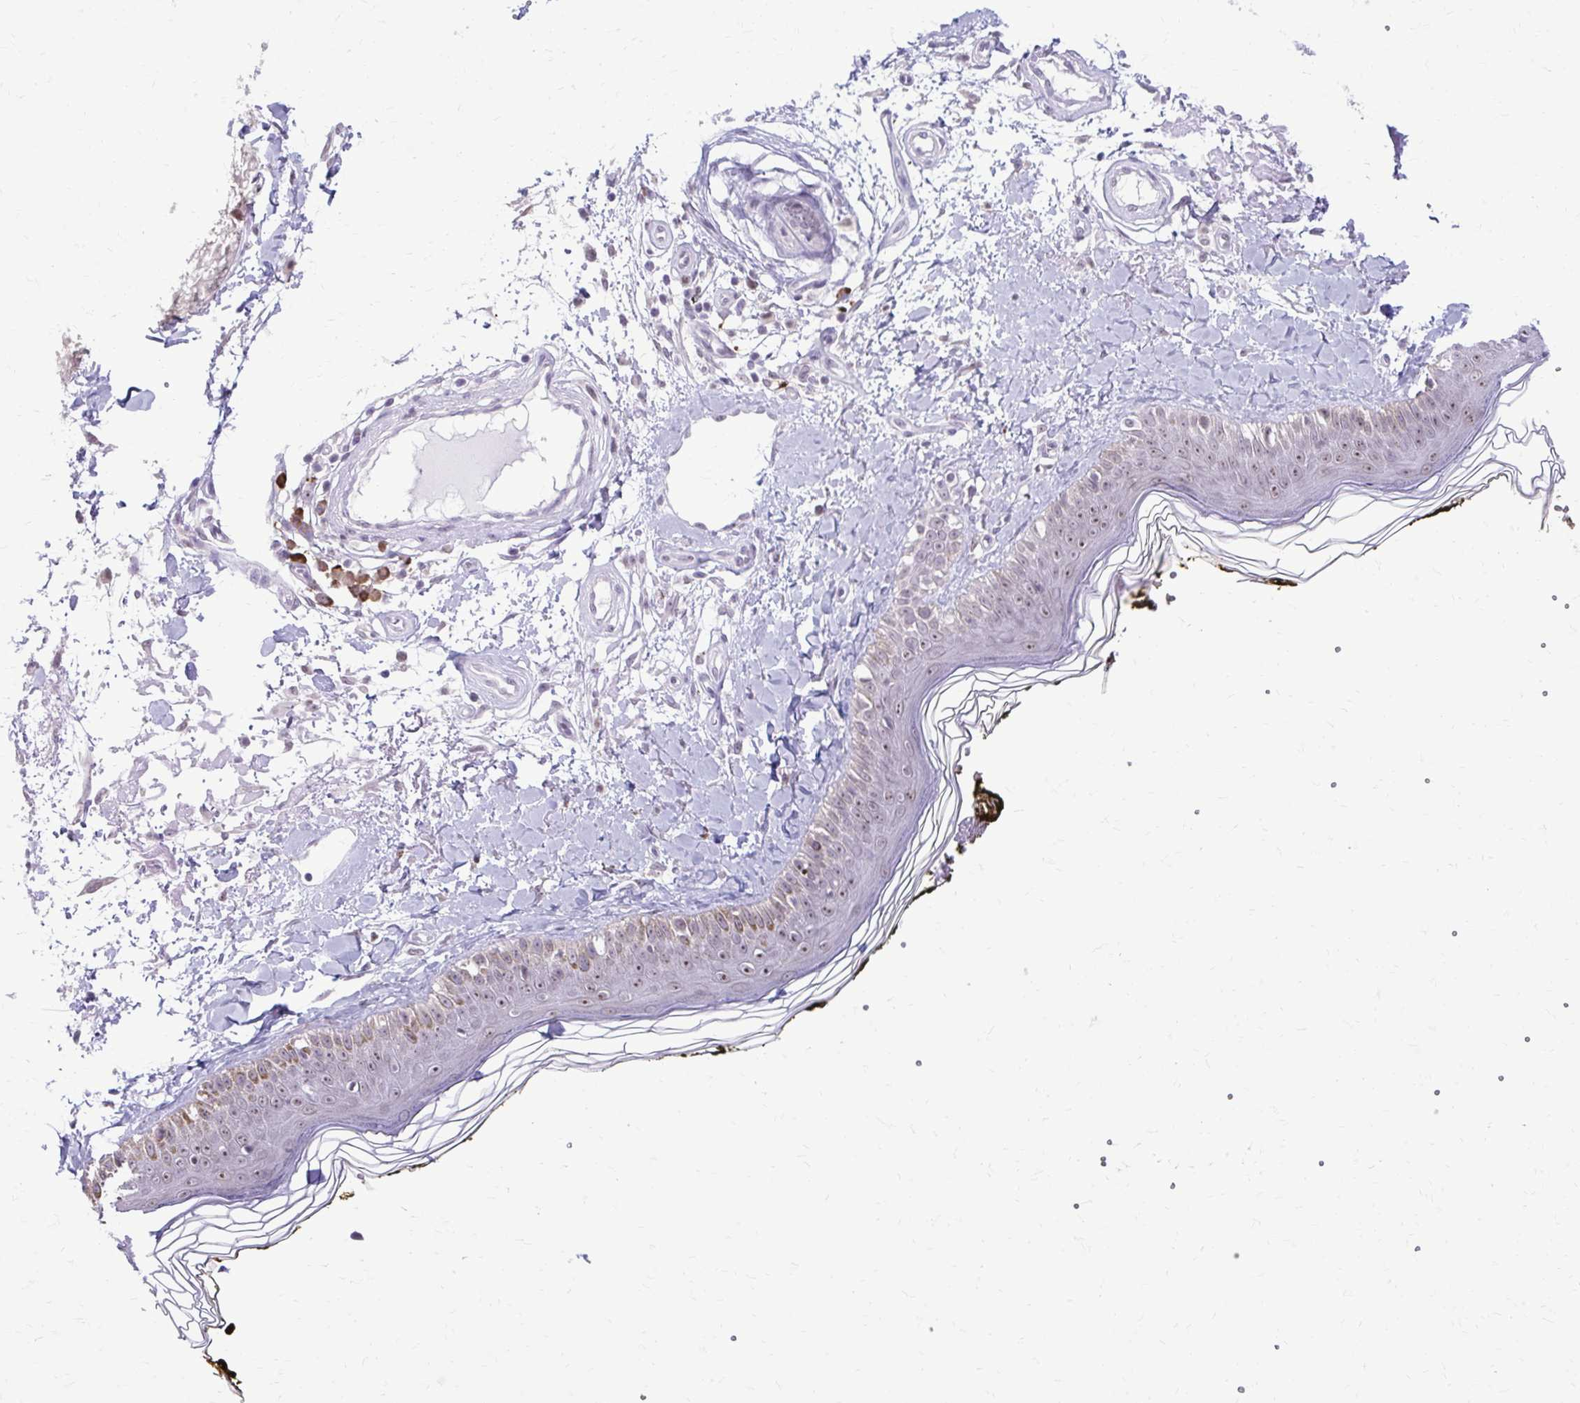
{"staining": {"intensity": "negative", "quantity": "none", "location": "none"}, "tissue": "skin", "cell_type": "Fibroblasts", "image_type": "normal", "snomed": [{"axis": "morphology", "description": "Normal tissue, NOS"}, {"axis": "topography", "description": "Skin"}], "caption": "There is no significant positivity in fibroblasts of skin. (DAB immunohistochemistry with hematoxylin counter stain).", "gene": "PROSER1", "patient": {"sex": "male", "age": 76}}